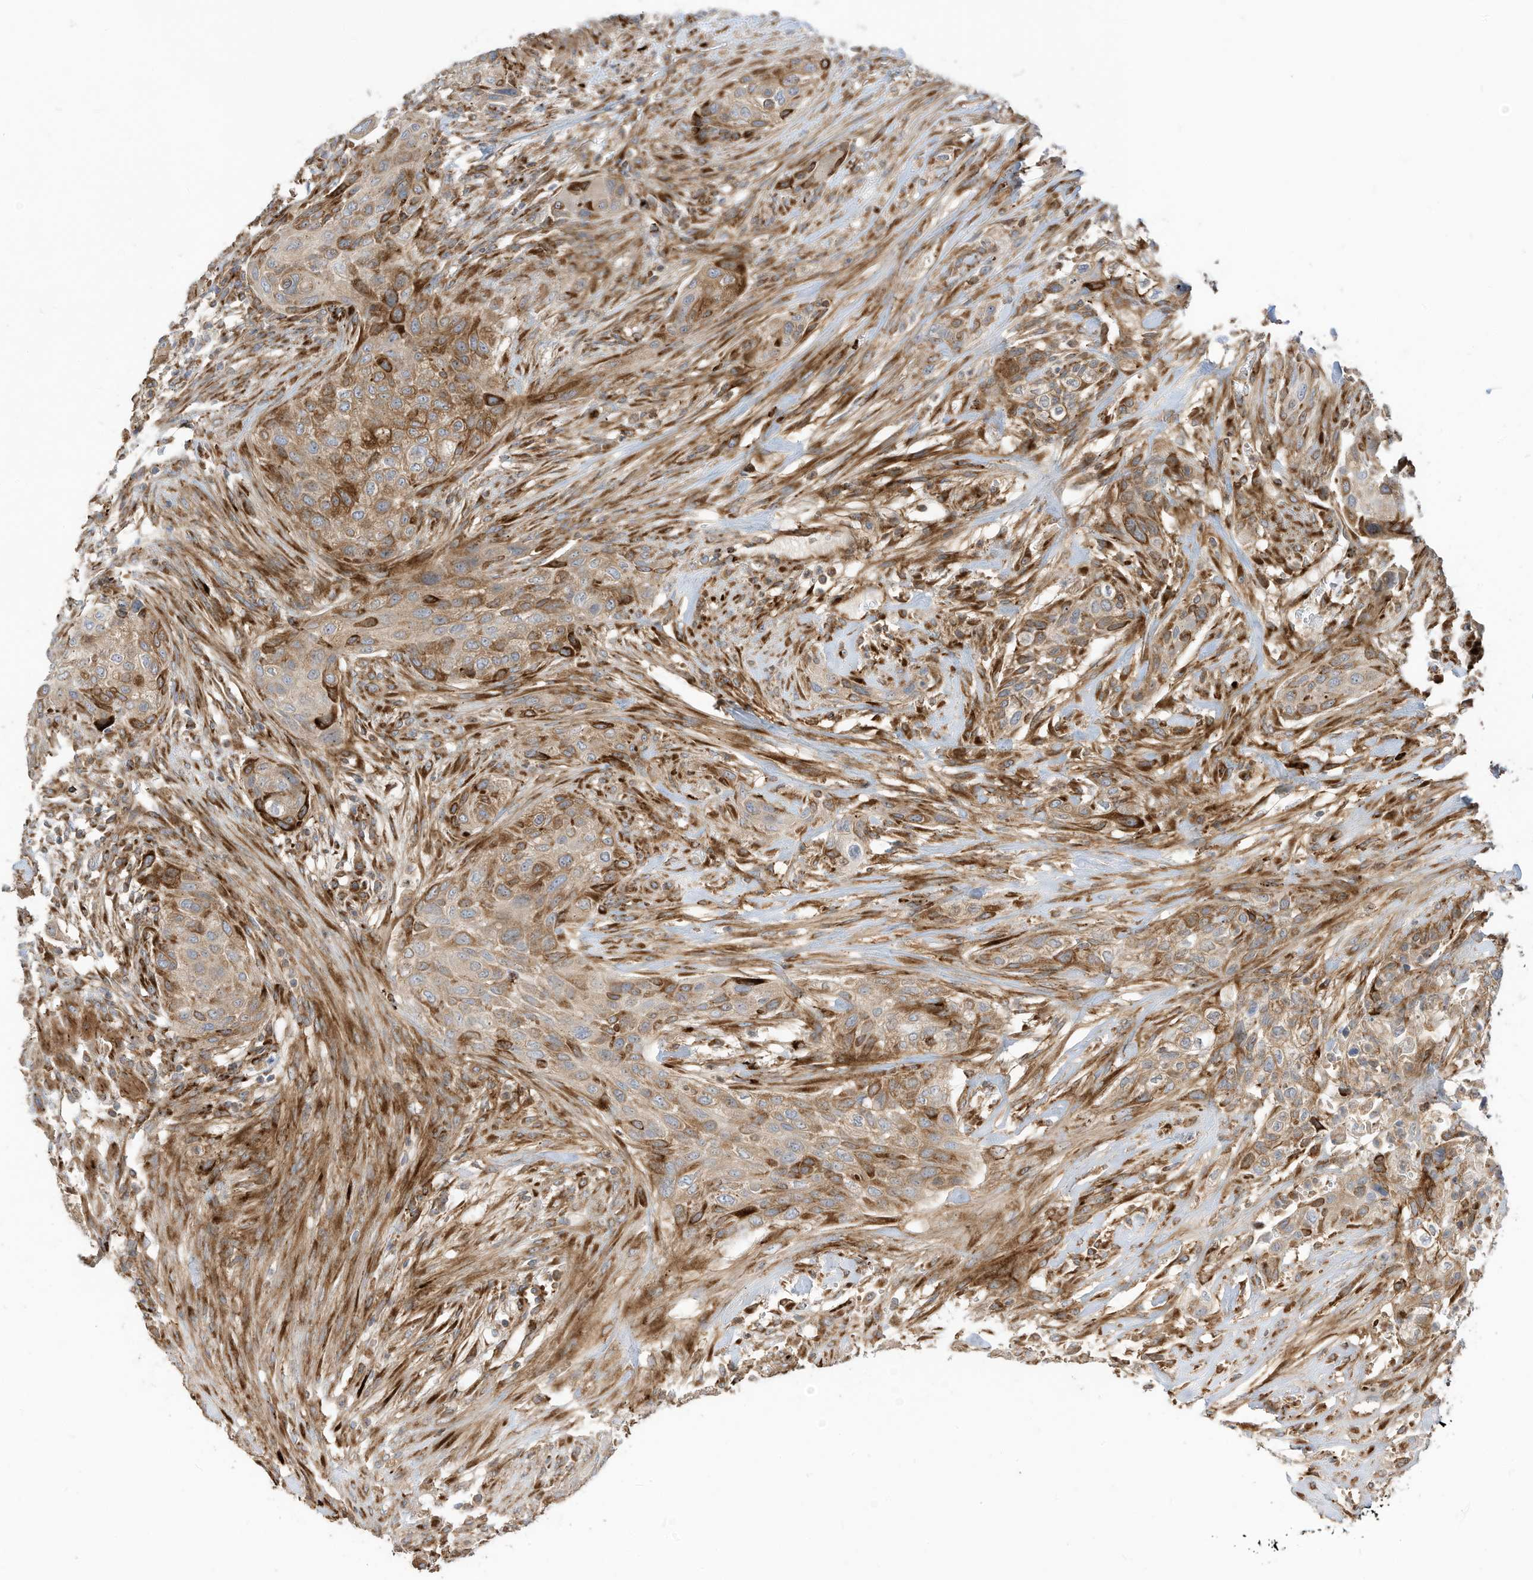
{"staining": {"intensity": "moderate", "quantity": "25%-75%", "location": "cytoplasmic/membranous"}, "tissue": "urothelial cancer", "cell_type": "Tumor cells", "image_type": "cancer", "snomed": [{"axis": "morphology", "description": "Urothelial carcinoma, High grade"}, {"axis": "topography", "description": "Urinary bladder"}], "caption": "A brown stain labels moderate cytoplasmic/membranous positivity of a protein in human high-grade urothelial carcinoma tumor cells.", "gene": "TRNAU1AP", "patient": {"sex": "male", "age": 35}}